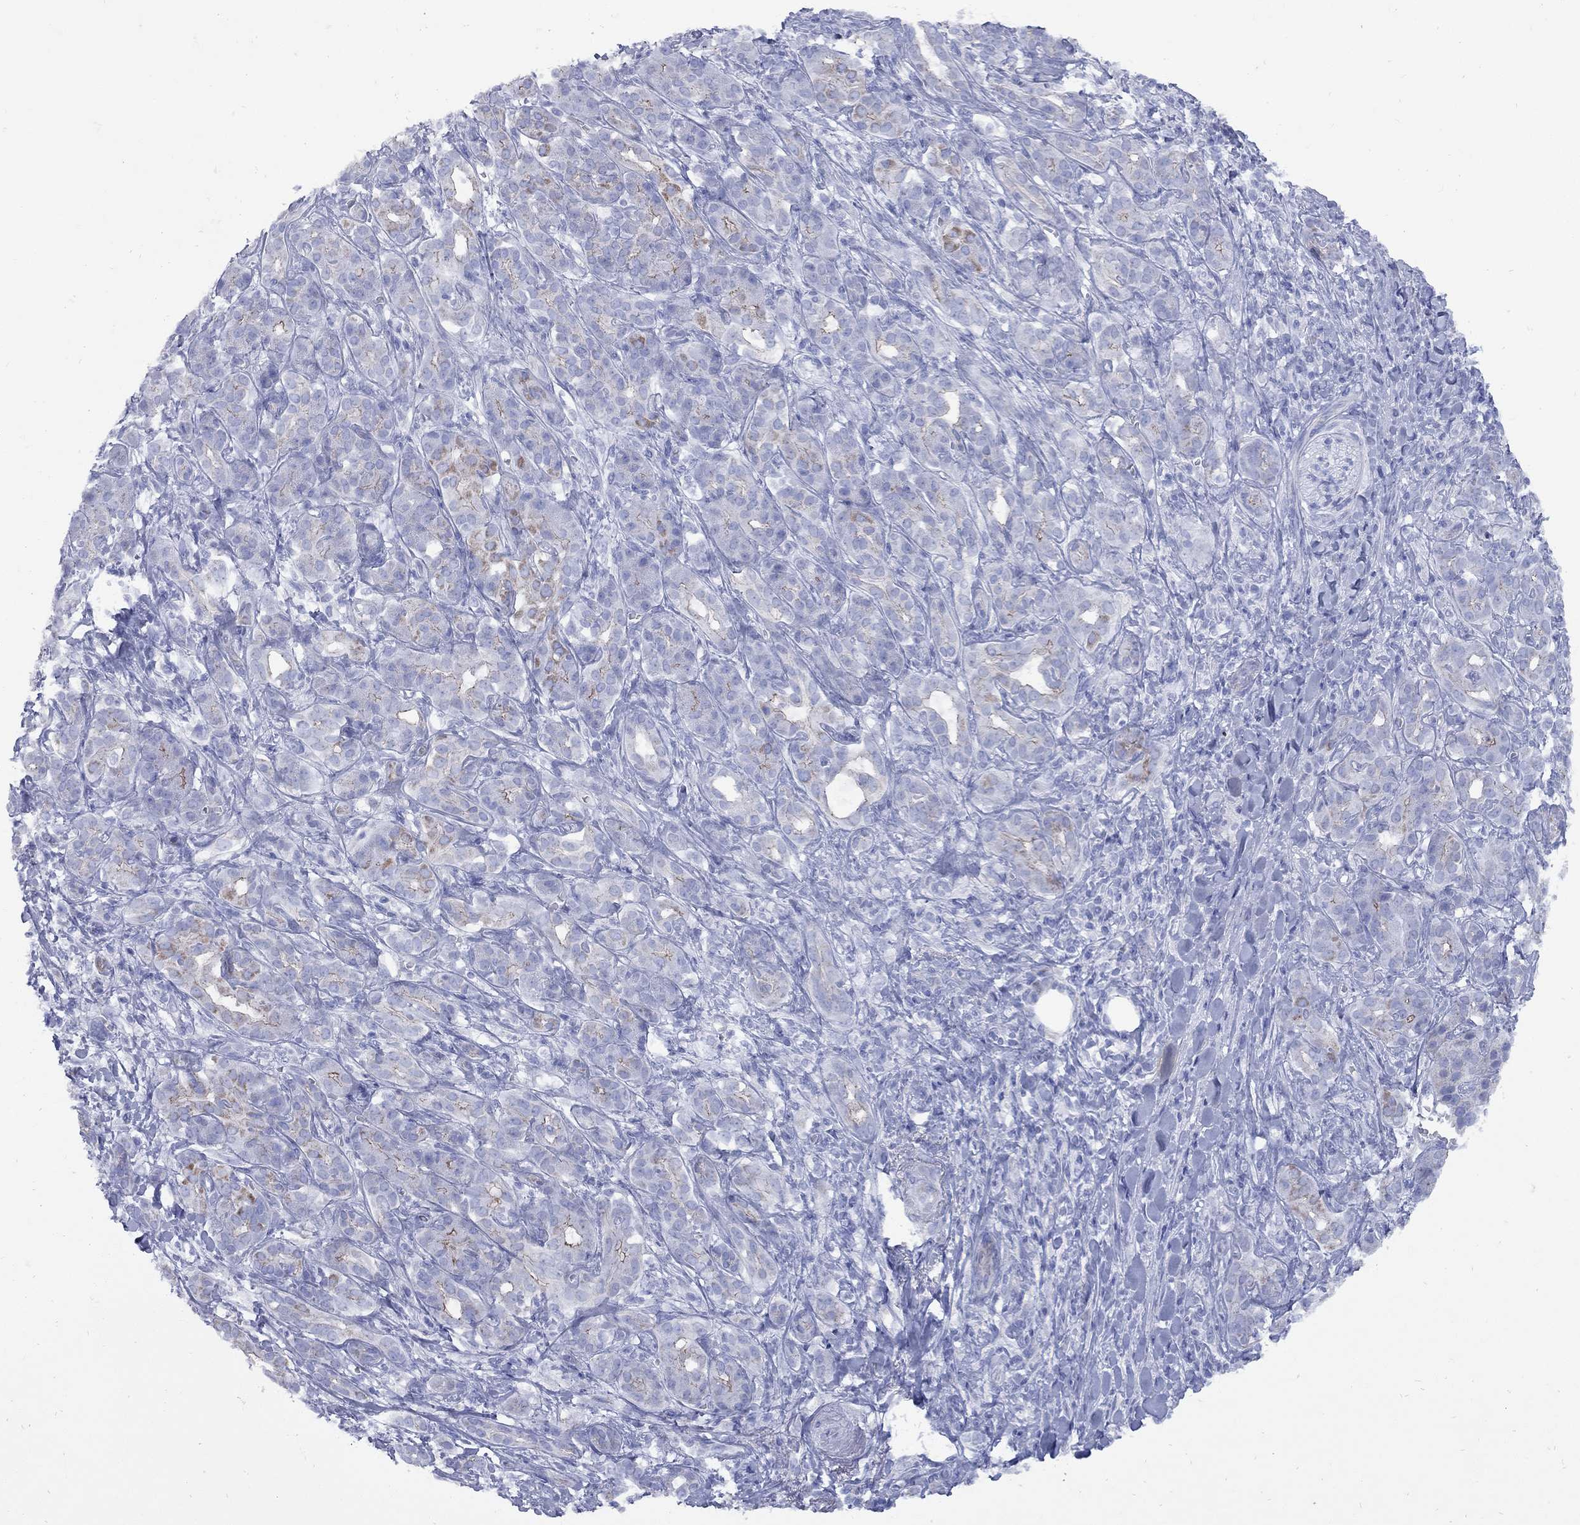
{"staining": {"intensity": "moderate", "quantity": "<25%", "location": "cytoplasmic/membranous"}, "tissue": "pancreatic cancer", "cell_type": "Tumor cells", "image_type": "cancer", "snomed": [{"axis": "morphology", "description": "Adenocarcinoma, NOS"}, {"axis": "topography", "description": "Pancreas"}], "caption": "Immunohistochemical staining of human pancreatic cancer reveals low levels of moderate cytoplasmic/membranous protein expression in about <25% of tumor cells.", "gene": "PDZD3", "patient": {"sex": "male", "age": 61}}